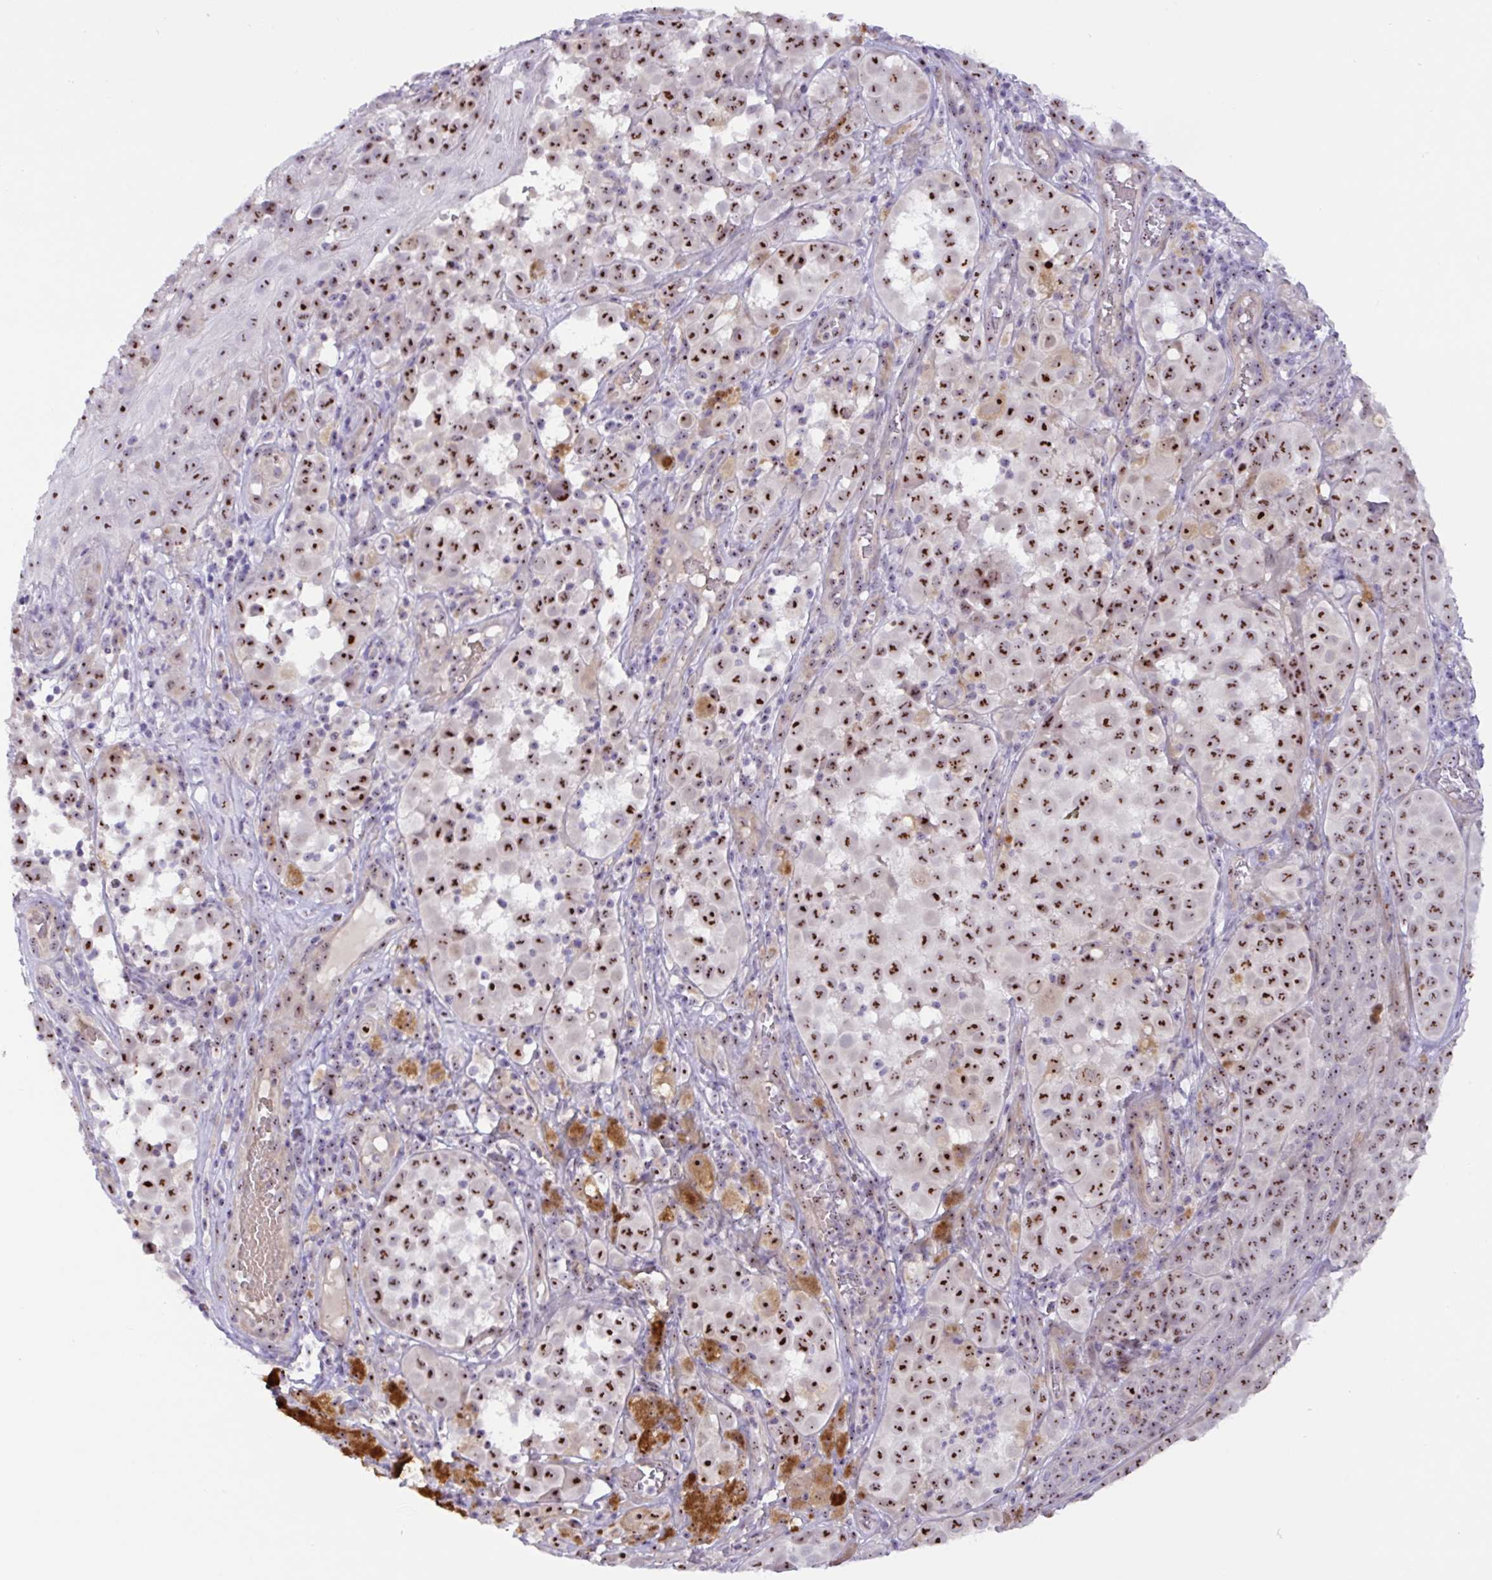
{"staining": {"intensity": "strong", "quantity": ">75%", "location": "nuclear"}, "tissue": "melanoma", "cell_type": "Tumor cells", "image_type": "cancer", "snomed": [{"axis": "morphology", "description": "Malignant melanoma, NOS"}, {"axis": "topography", "description": "Skin"}], "caption": "Protein staining of melanoma tissue reveals strong nuclear staining in about >75% of tumor cells. (DAB = brown stain, brightfield microscopy at high magnification).", "gene": "MXRA8", "patient": {"sex": "male", "age": 64}}